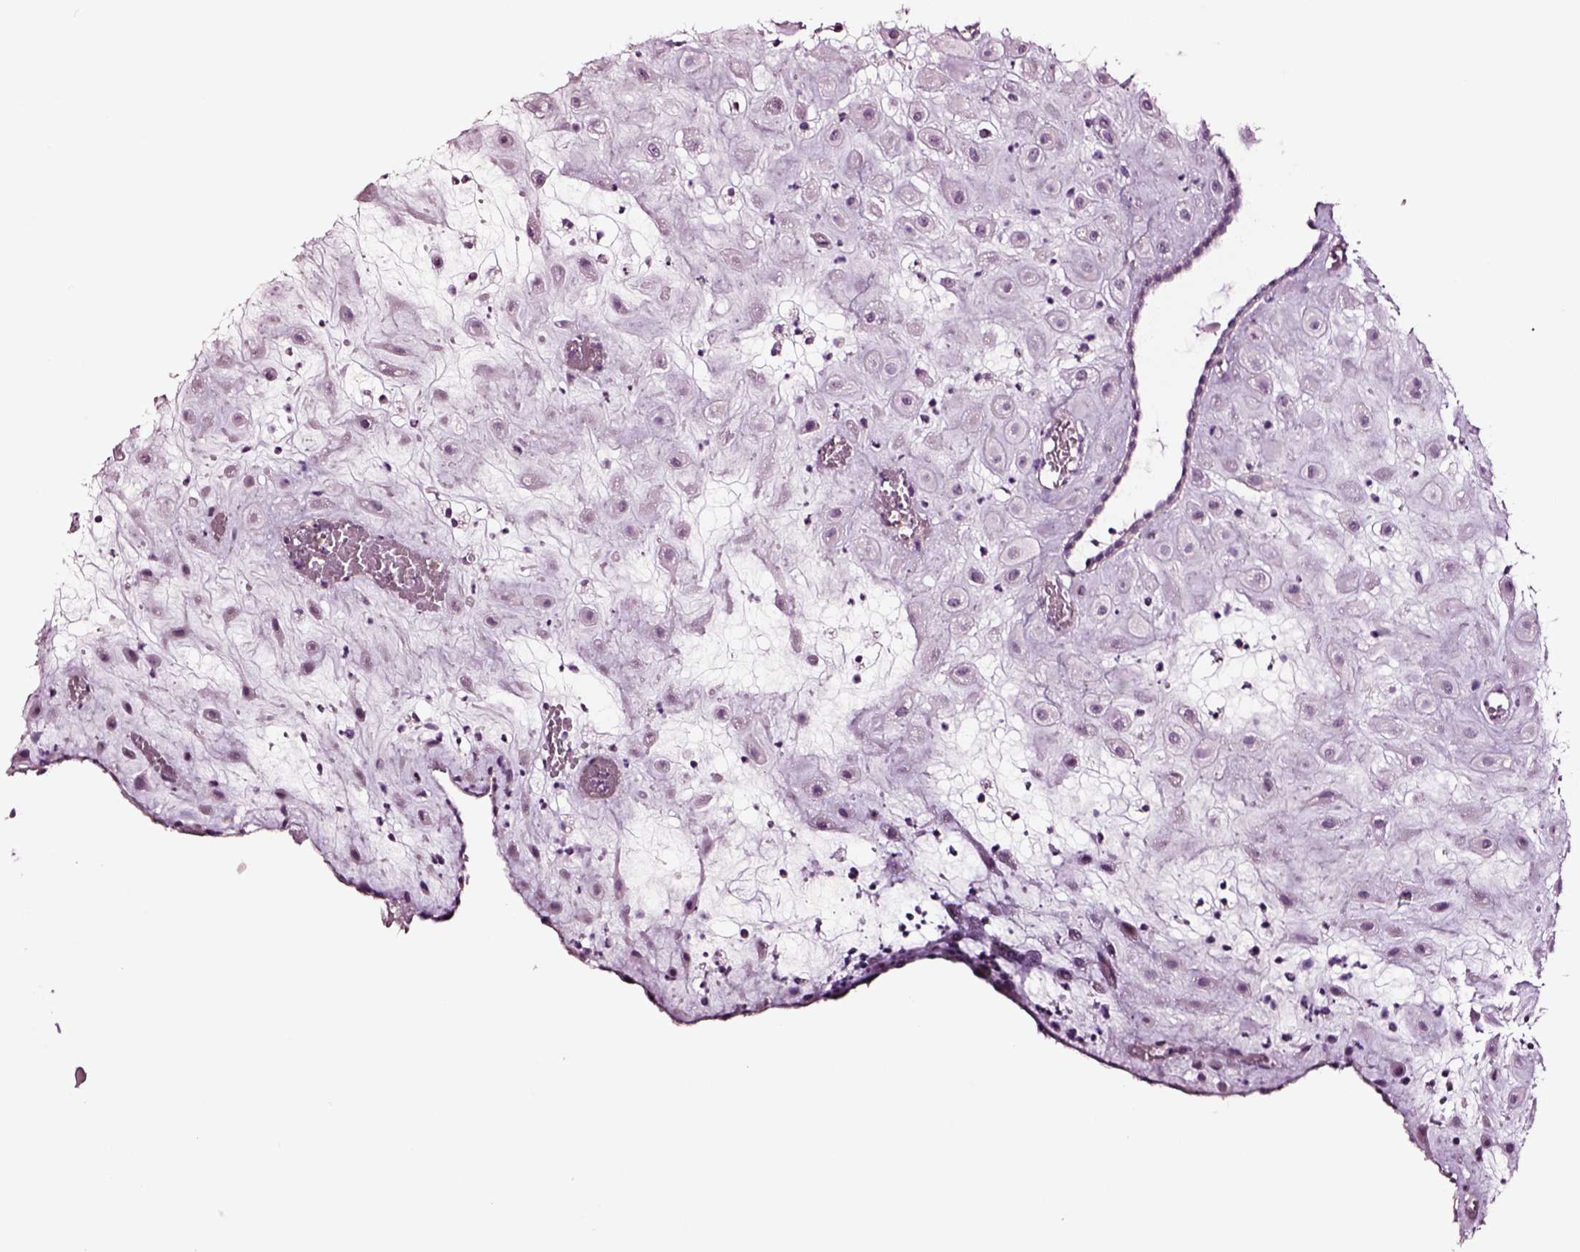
{"staining": {"intensity": "negative", "quantity": "none", "location": "none"}, "tissue": "placenta", "cell_type": "Decidual cells", "image_type": "normal", "snomed": [{"axis": "morphology", "description": "Normal tissue, NOS"}, {"axis": "topography", "description": "Placenta"}], "caption": "DAB immunohistochemical staining of normal placenta displays no significant staining in decidual cells.", "gene": "SOX10", "patient": {"sex": "female", "age": 24}}